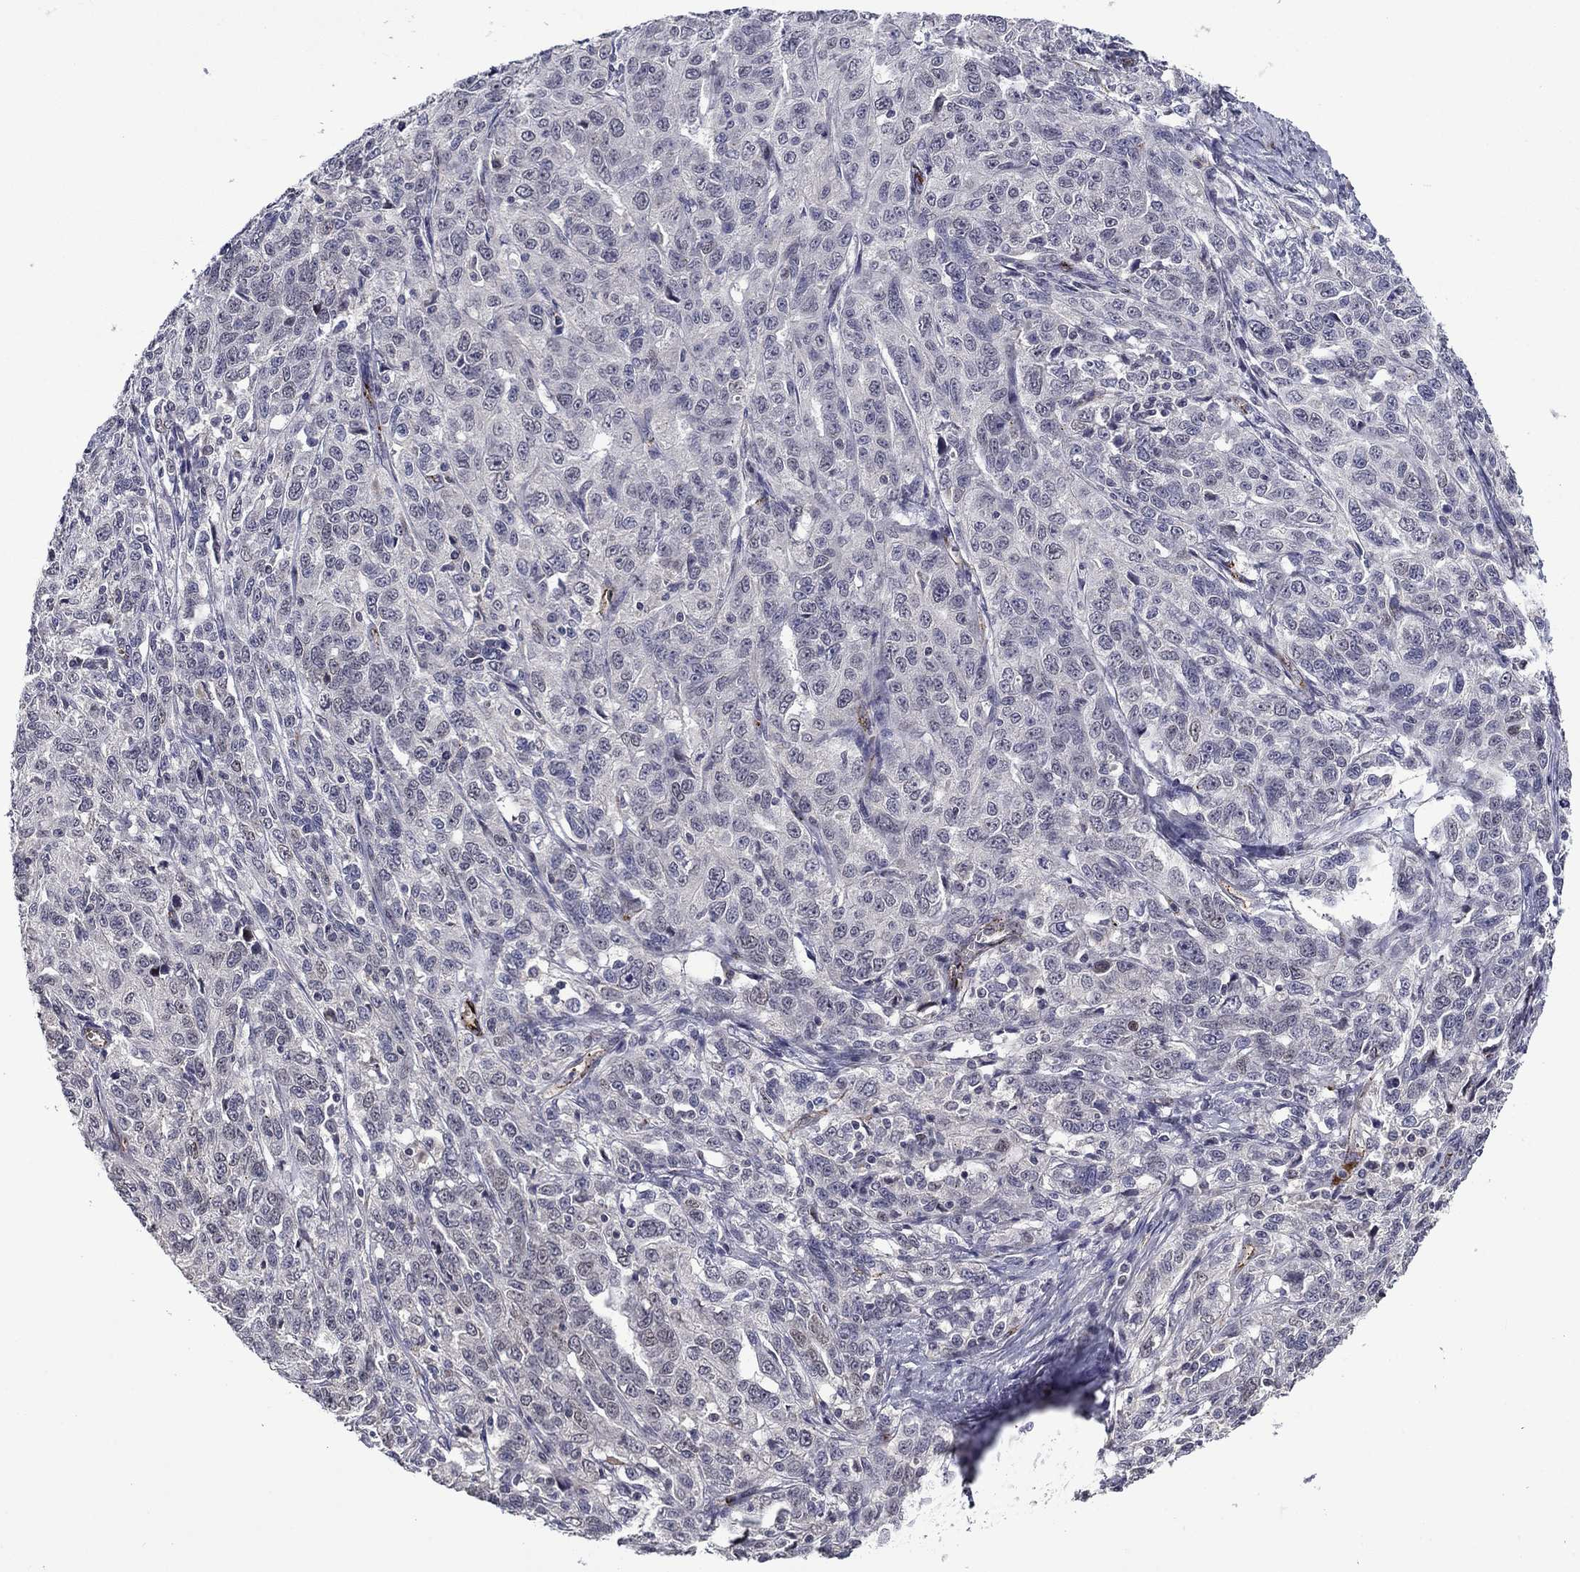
{"staining": {"intensity": "weak", "quantity": "<25%", "location": "nuclear"}, "tissue": "ovarian cancer", "cell_type": "Tumor cells", "image_type": "cancer", "snomed": [{"axis": "morphology", "description": "Cystadenocarcinoma, serous, NOS"}, {"axis": "topography", "description": "Ovary"}], "caption": "DAB immunohistochemical staining of human serous cystadenocarcinoma (ovarian) demonstrates no significant staining in tumor cells. (DAB (3,3'-diaminobenzidine) immunohistochemistry, high magnification).", "gene": "SLITRK1", "patient": {"sex": "female", "age": 71}}